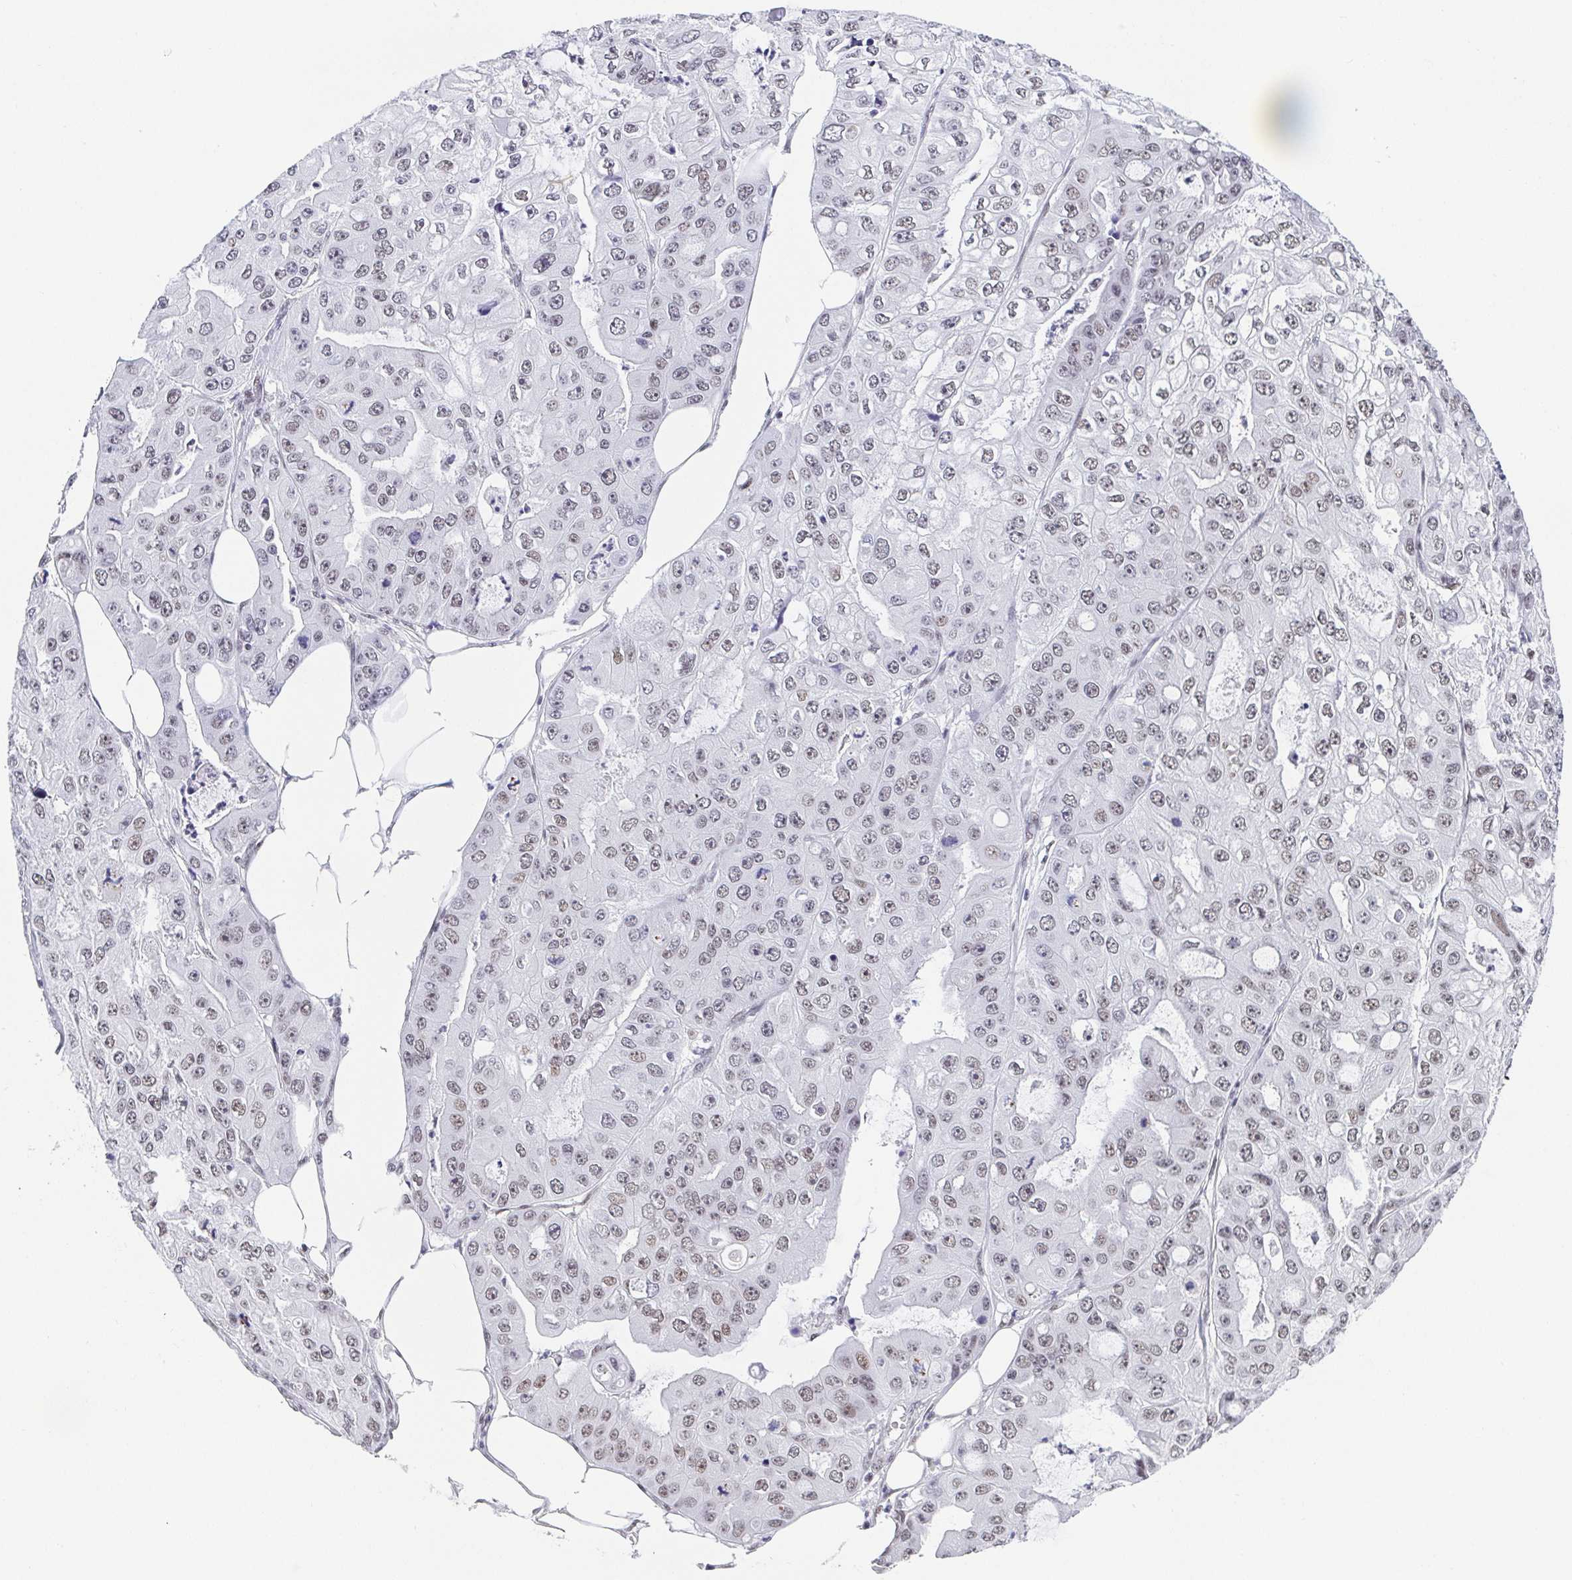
{"staining": {"intensity": "moderate", "quantity": "25%-75%", "location": "nuclear"}, "tissue": "ovarian cancer", "cell_type": "Tumor cells", "image_type": "cancer", "snomed": [{"axis": "morphology", "description": "Cystadenocarcinoma, serous, NOS"}, {"axis": "topography", "description": "Ovary"}], "caption": "Protein expression by immunohistochemistry demonstrates moderate nuclear staining in approximately 25%-75% of tumor cells in ovarian cancer (serous cystadenocarcinoma).", "gene": "SLC7A10", "patient": {"sex": "female", "age": 56}}